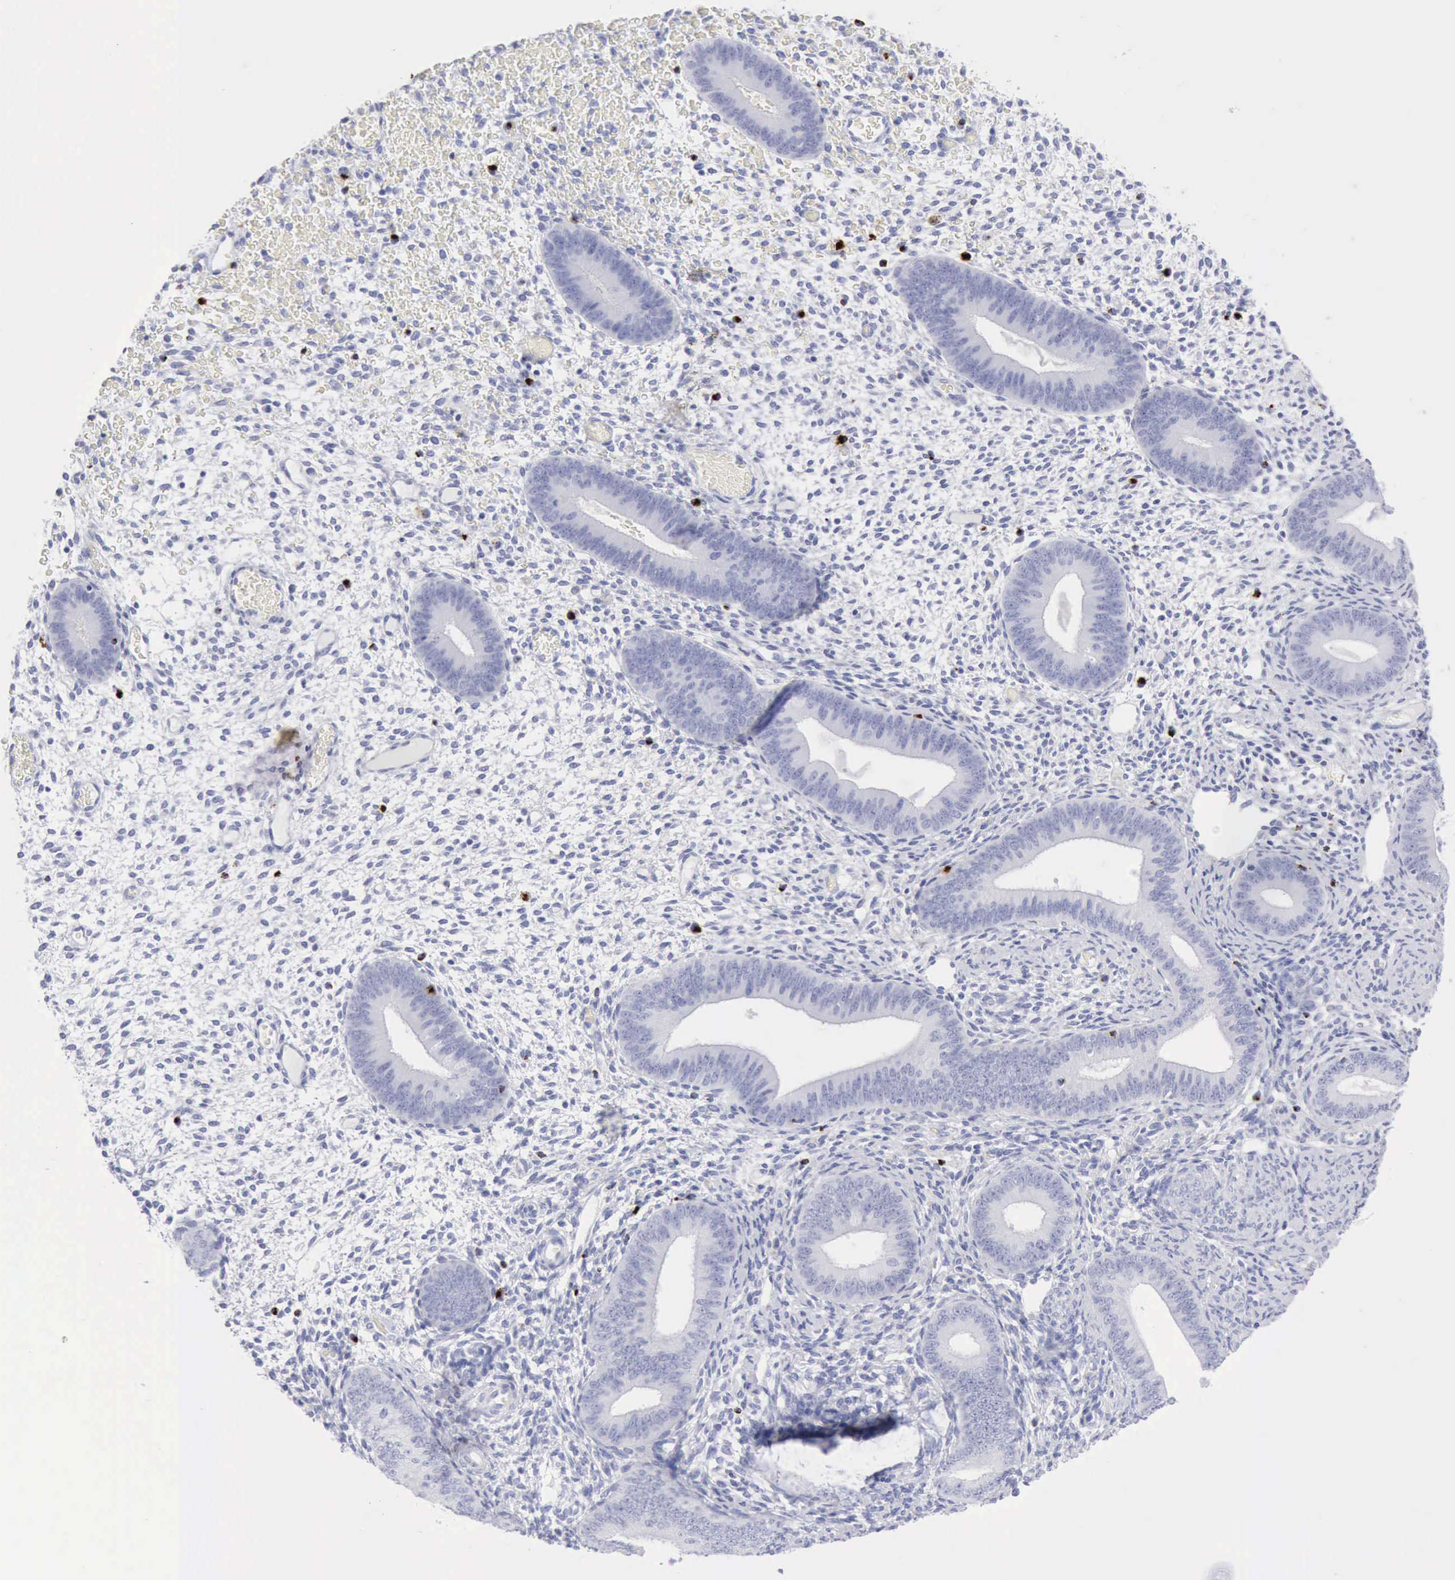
{"staining": {"intensity": "negative", "quantity": "none", "location": "none"}, "tissue": "endometrium", "cell_type": "Cells in endometrial stroma", "image_type": "normal", "snomed": [{"axis": "morphology", "description": "Normal tissue, NOS"}, {"axis": "topography", "description": "Endometrium"}], "caption": "This is an immunohistochemistry (IHC) image of benign endometrium. There is no positivity in cells in endometrial stroma.", "gene": "GZMB", "patient": {"sex": "female", "age": 42}}